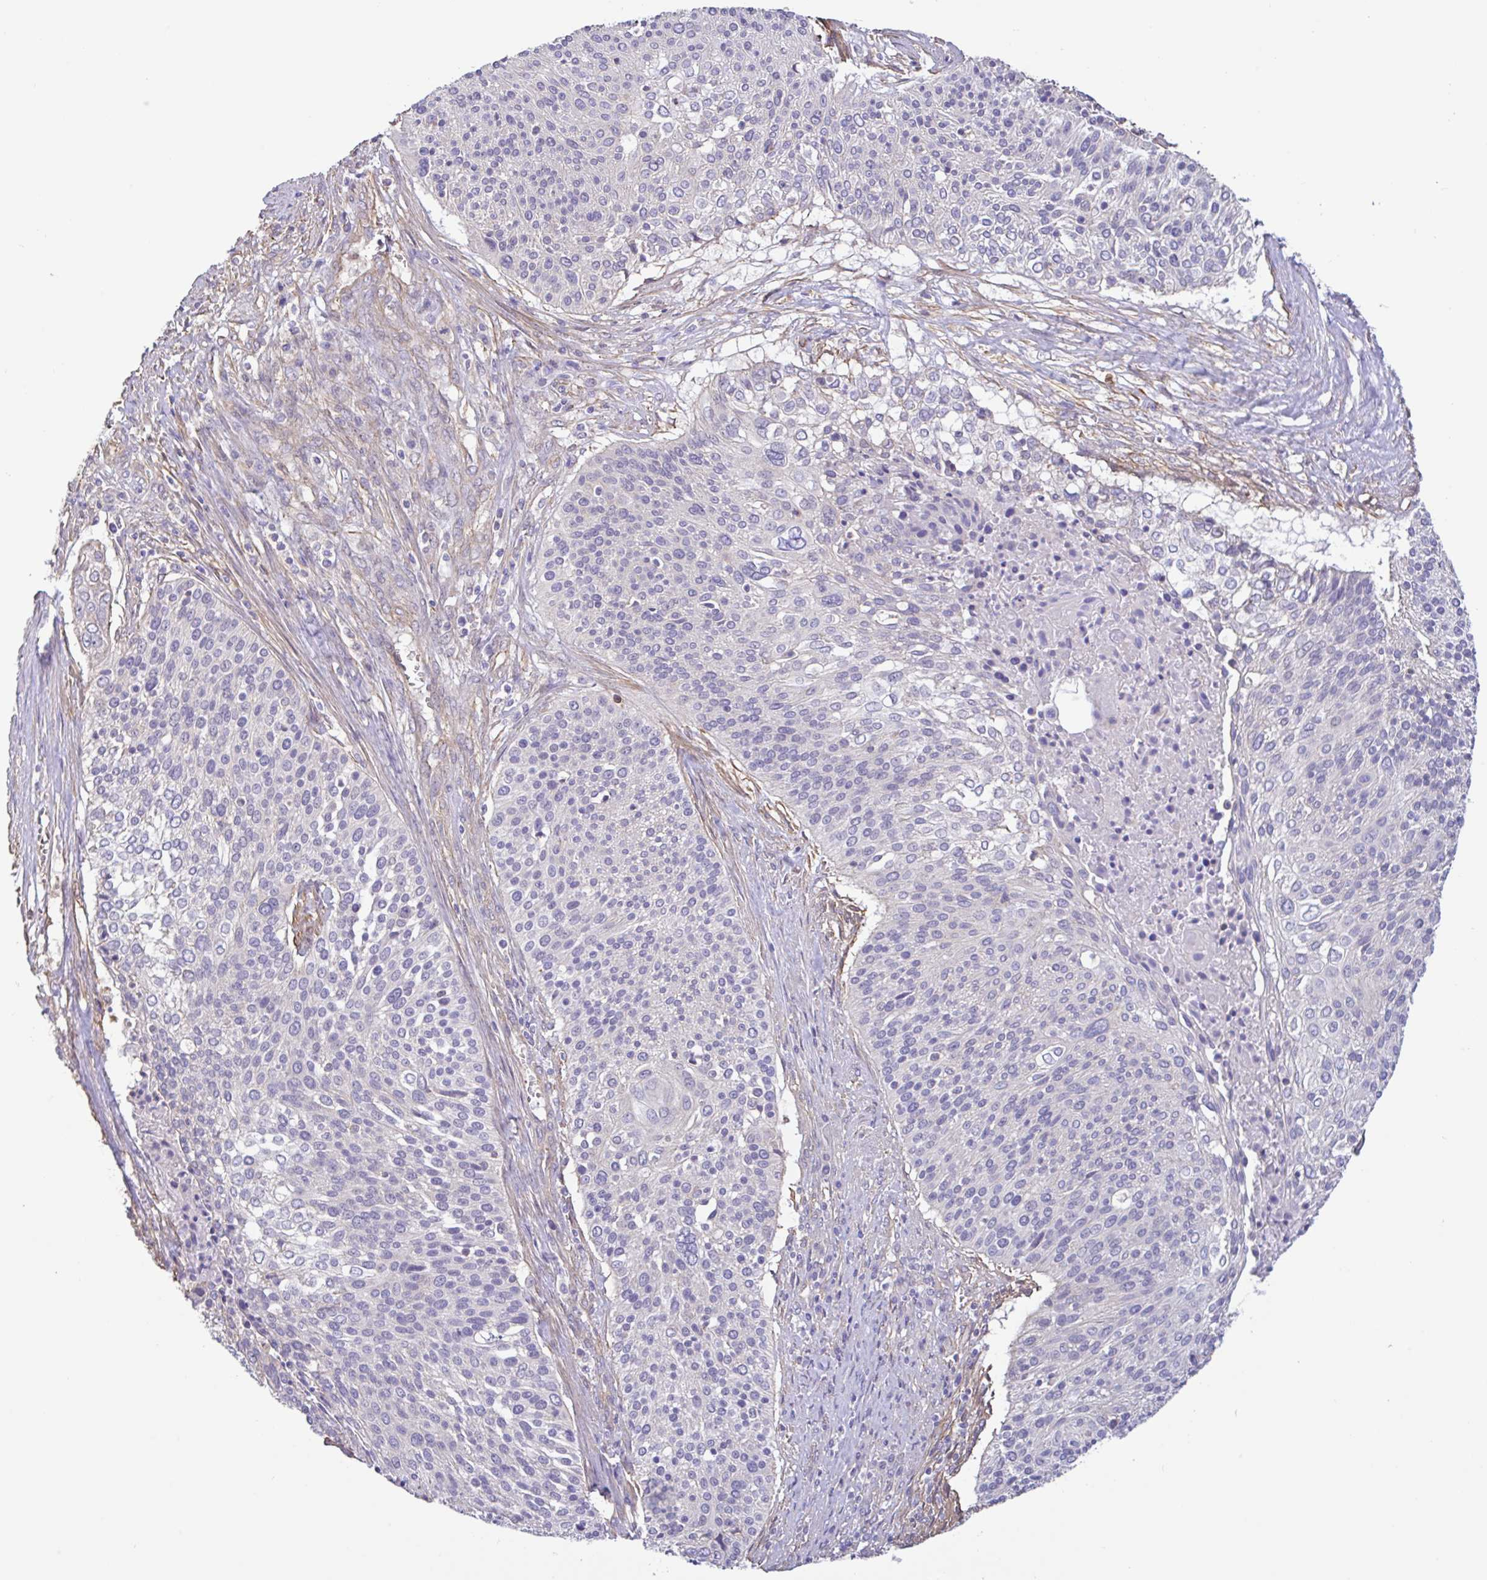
{"staining": {"intensity": "negative", "quantity": "none", "location": "none"}, "tissue": "cervical cancer", "cell_type": "Tumor cells", "image_type": "cancer", "snomed": [{"axis": "morphology", "description": "Squamous cell carcinoma, NOS"}, {"axis": "topography", "description": "Cervix"}], "caption": "Tumor cells show no significant protein staining in cervical squamous cell carcinoma.", "gene": "PLCD4", "patient": {"sex": "female", "age": 31}}